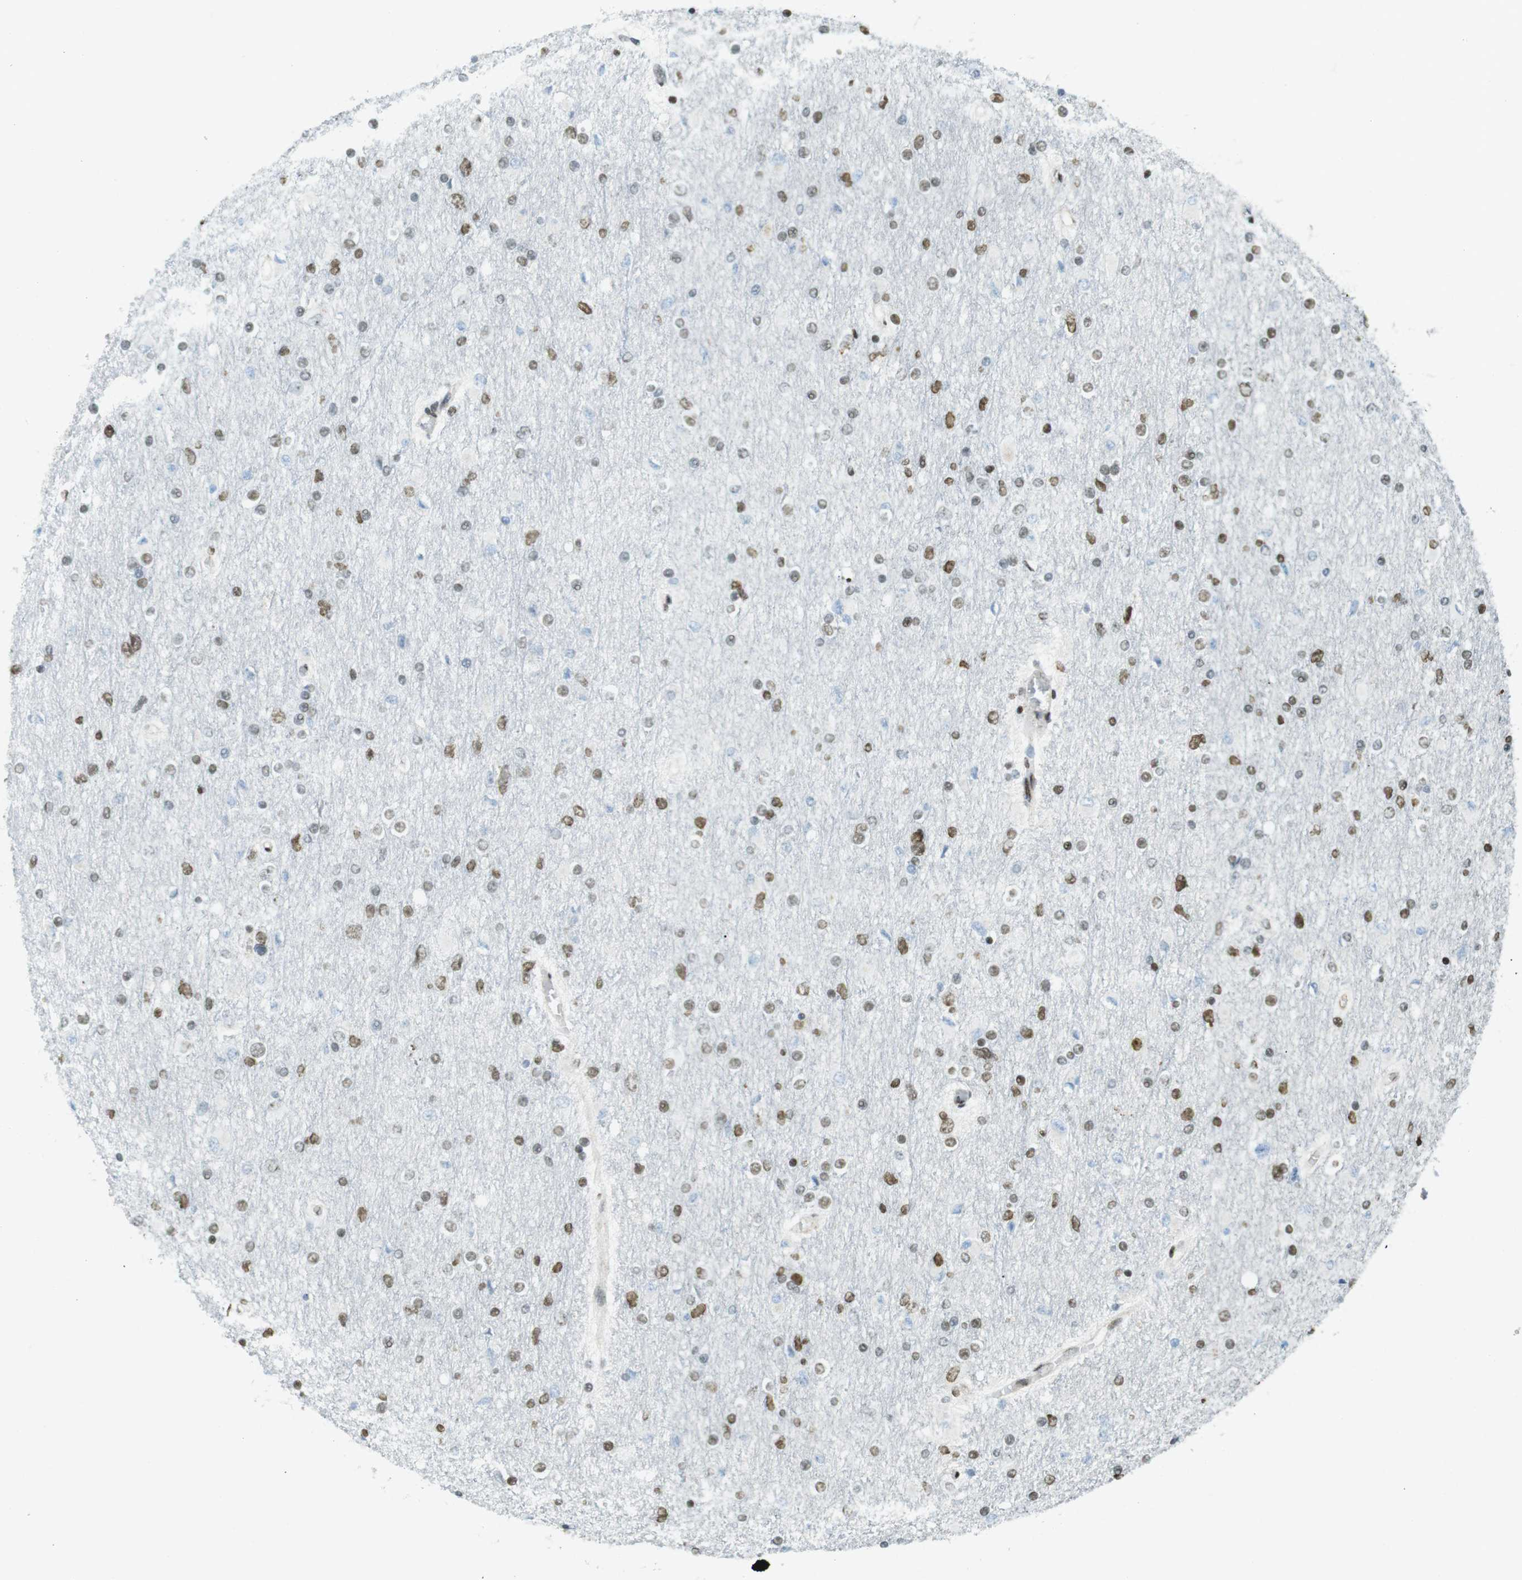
{"staining": {"intensity": "moderate", "quantity": "25%-75%", "location": "nuclear"}, "tissue": "glioma", "cell_type": "Tumor cells", "image_type": "cancer", "snomed": [{"axis": "morphology", "description": "Glioma, malignant, High grade"}, {"axis": "topography", "description": "Cerebral cortex"}], "caption": "High-grade glioma (malignant) stained with a brown dye displays moderate nuclear positive positivity in about 25%-75% of tumor cells.", "gene": "ARID1A", "patient": {"sex": "female", "age": 36}}